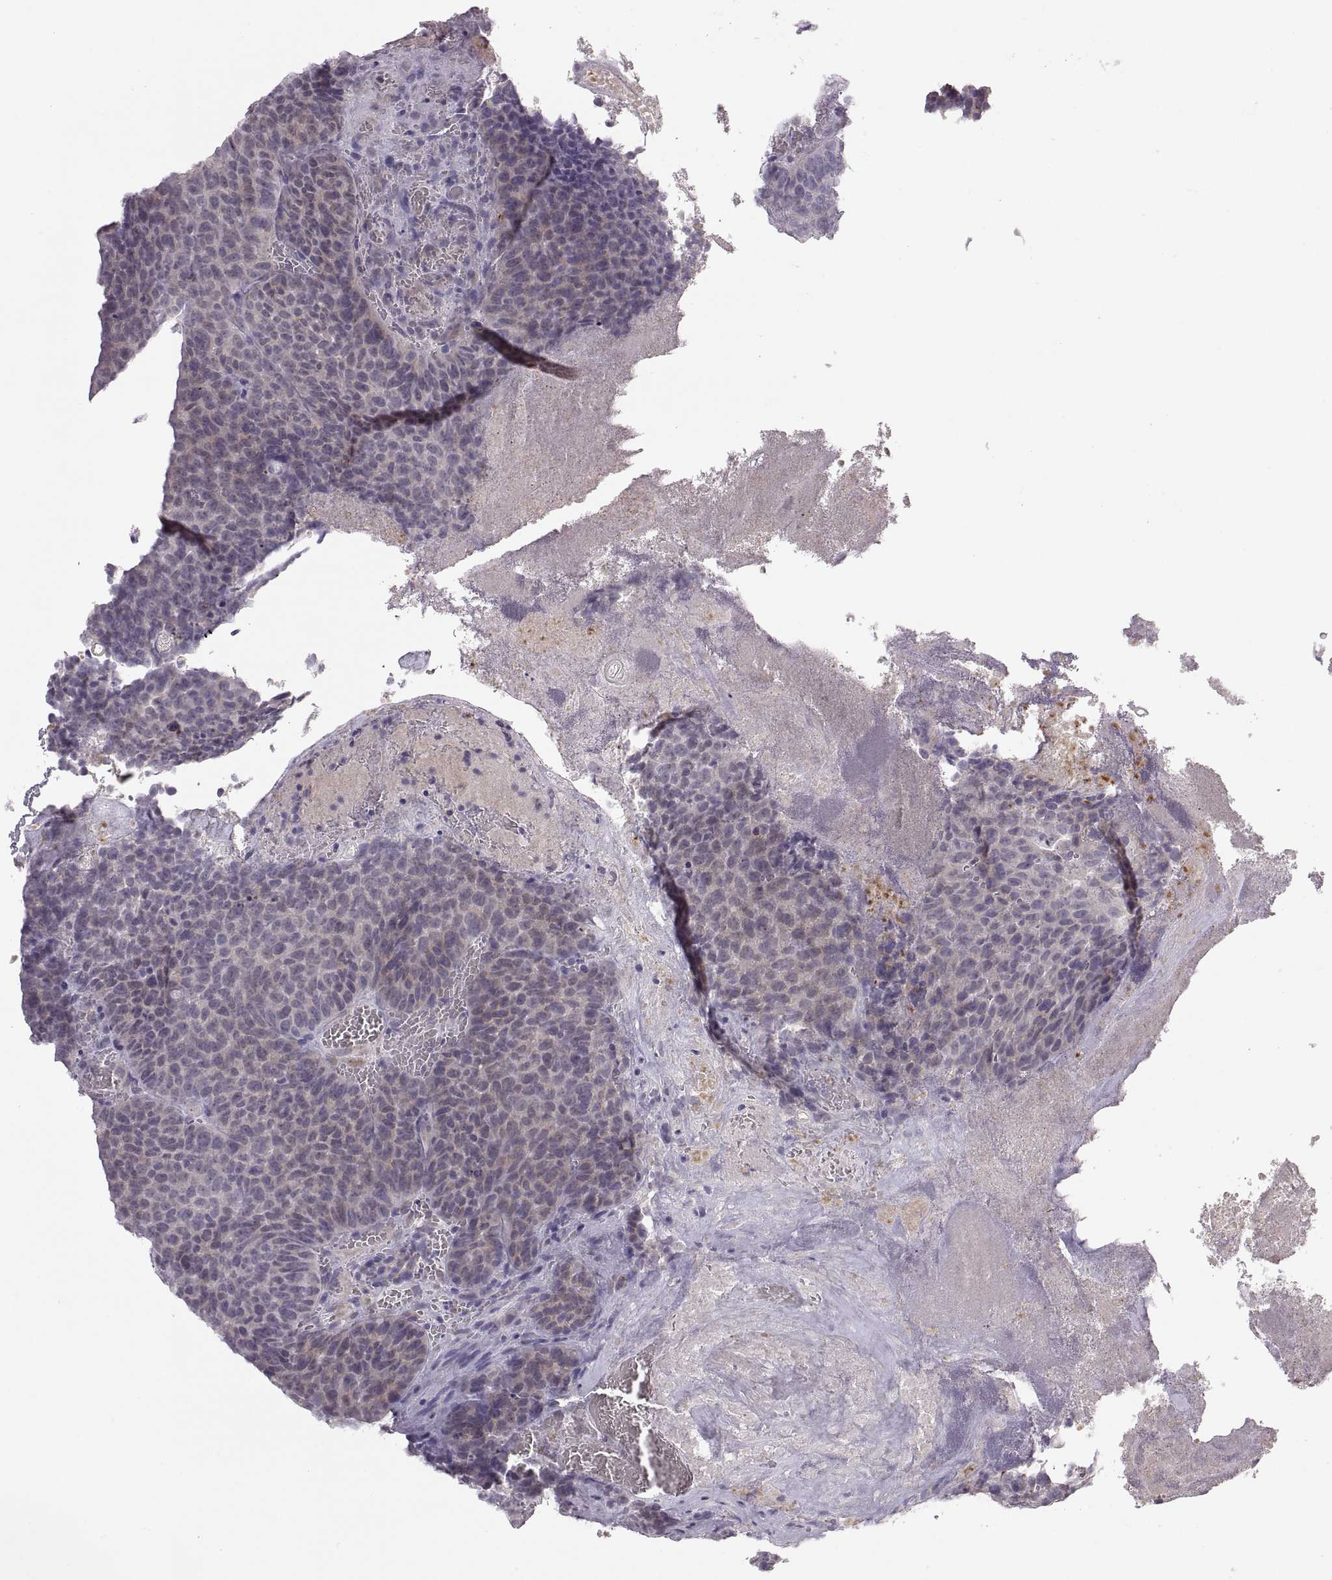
{"staining": {"intensity": "negative", "quantity": "none", "location": "none"}, "tissue": "urothelial cancer", "cell_type": "Tumor cells", "image_type": "cancer", "snomed": [{"axis": "morphology", "description": "Urothelial carcinoma, Low grade"}, {"axis": "topography", "description": "Urinary bladder"}], "caption": "This is an immunohistochemistry (IHC) photomicrograph of urothelial carcinoma (low-grade). There is no positivity in tumor cells.", "gene": "ADH6", "patient": {"sex": "female", "age": 62}}